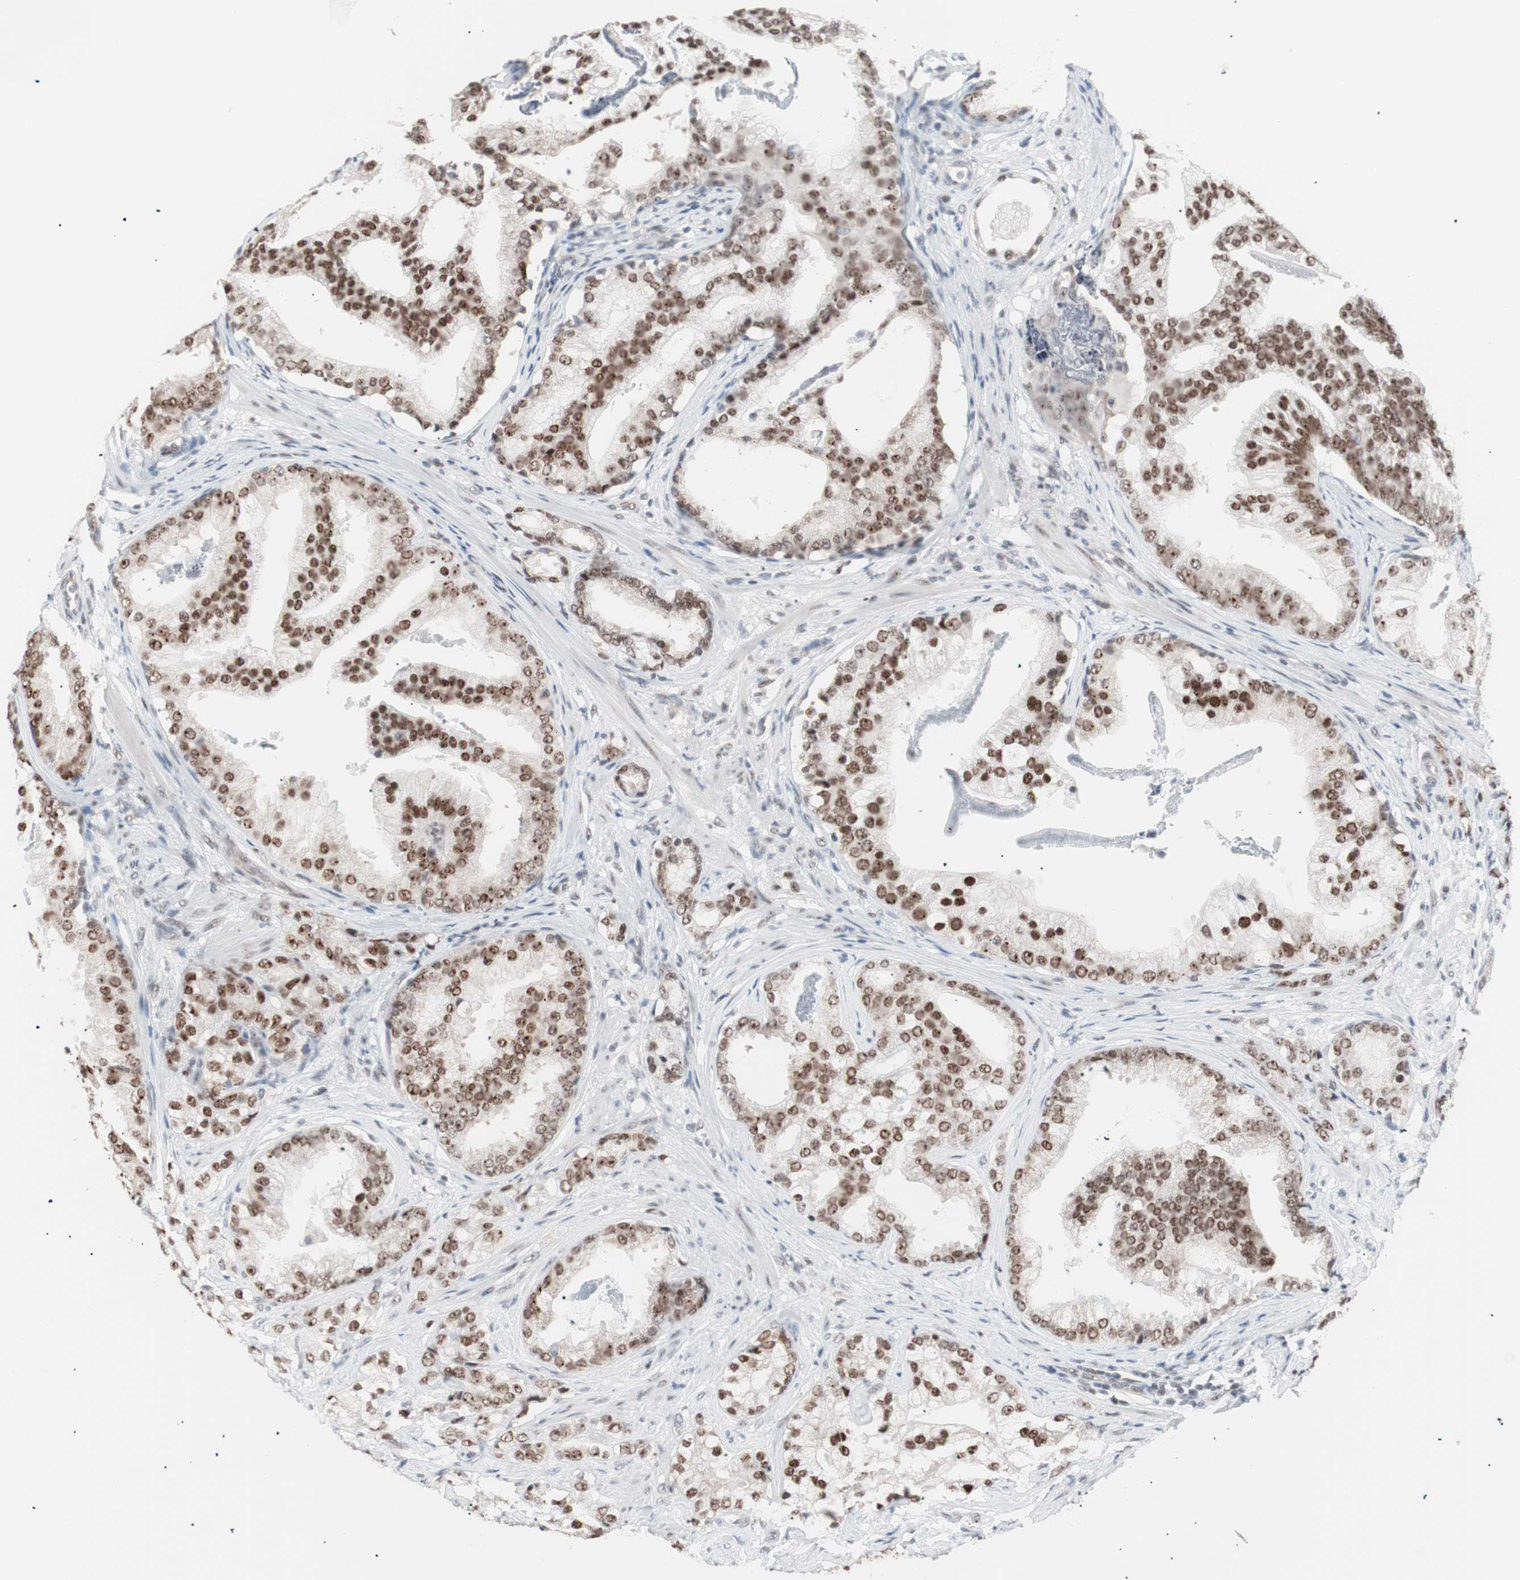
{"staining": {"intensity": "moderate", "quantity": ">75%", "location": "nuclear"}, "tissue": "prostate cancer", "cell_type": "Tumor cells", "image_type": "cancer", "snomed": [{"axis": "morphology", "description": "Adenocarcinoma, Low grade"}, {"axis": "topography", "description": "Prostate"}], "caption": "The immunohistochemical stain labels moderate nuclear expression in tumor cells of low-grade adenocarcinoma (prostate) tissue.", "gene": "LIG3", "patient": {"sex": "male", "age": 58}}